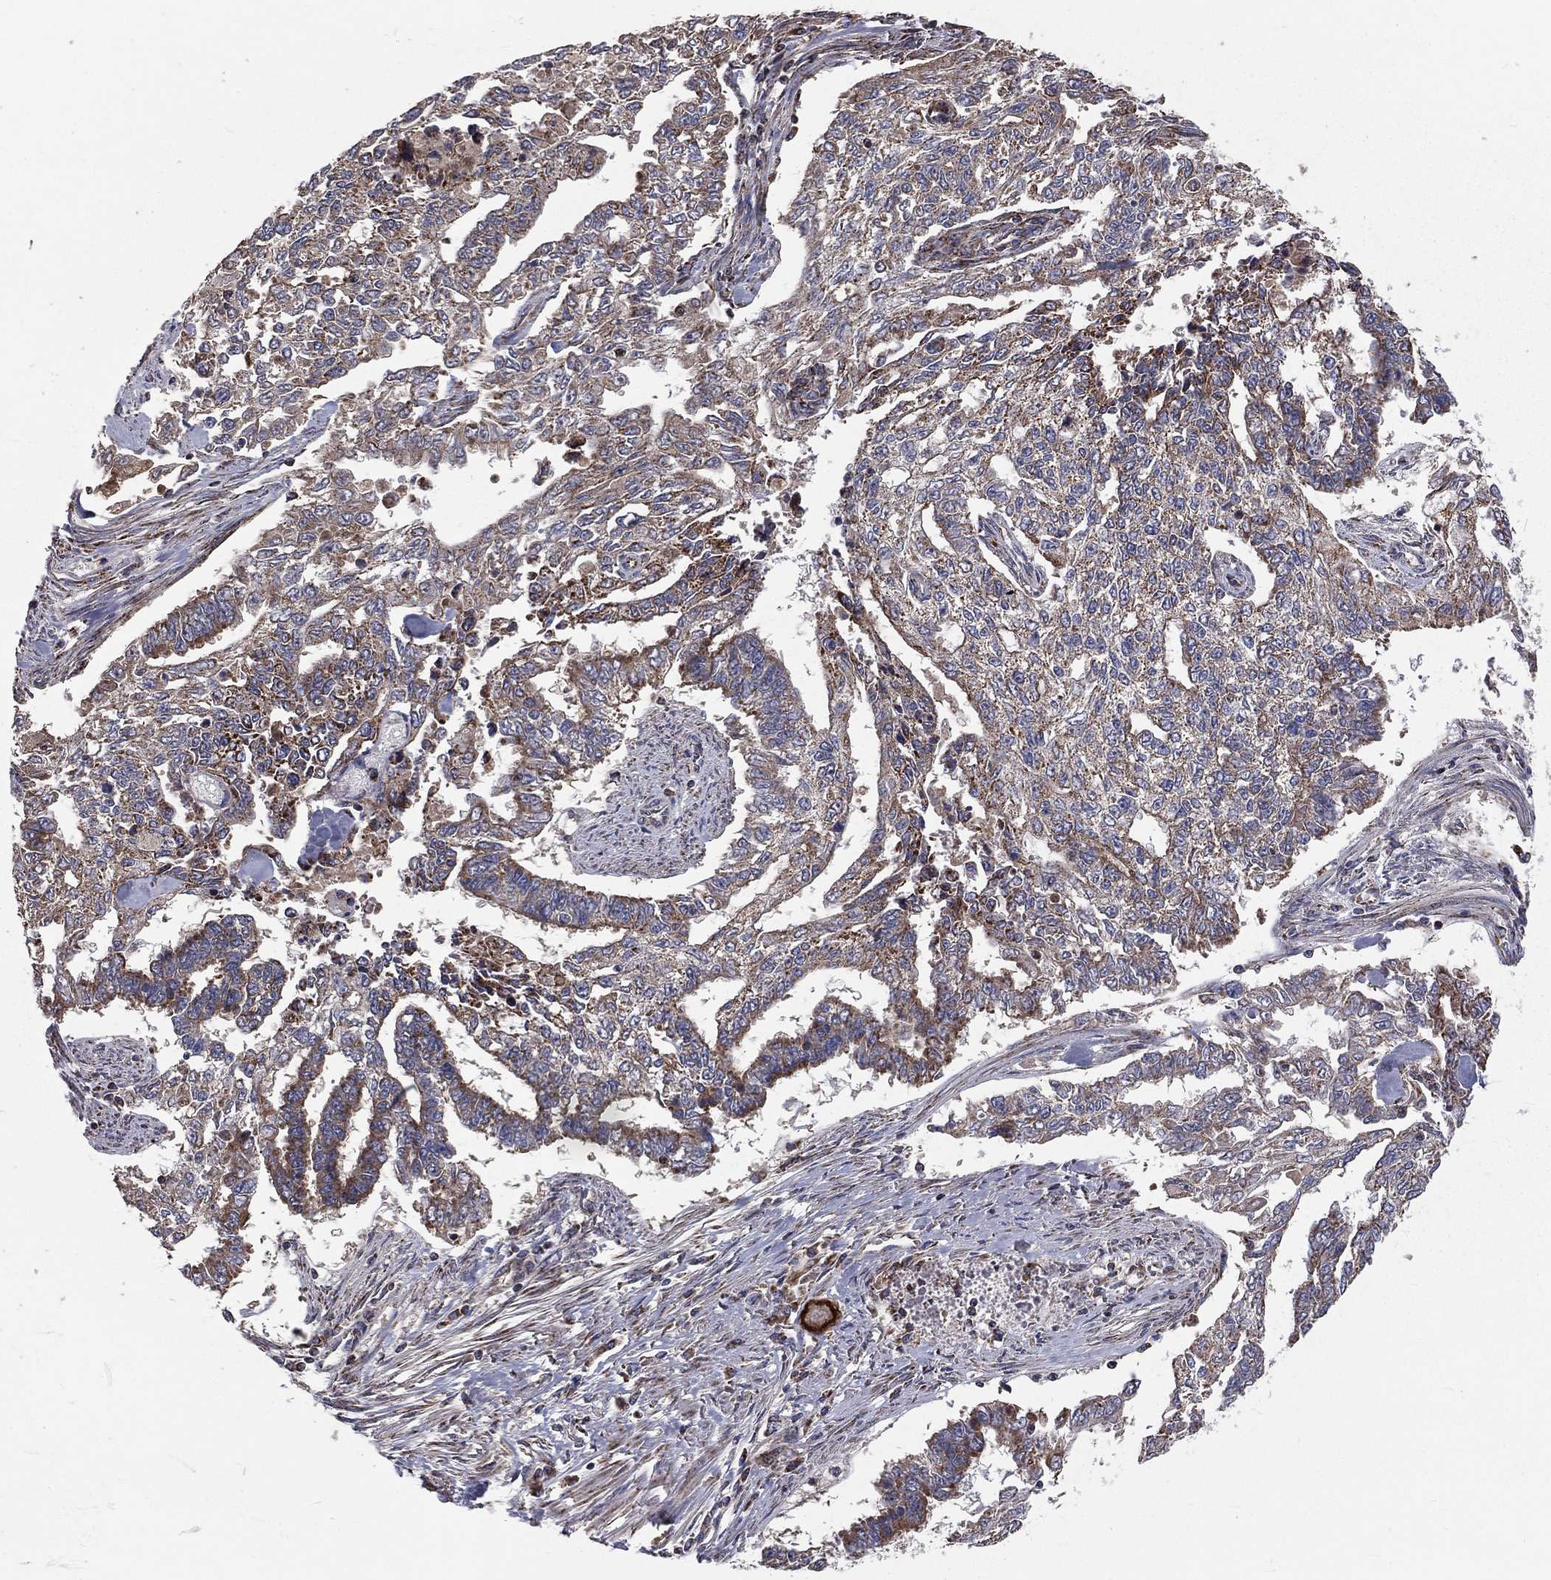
{"staining": {"intensity": "moderate", "quantity": "25%-75%", "location": "cytoplasmic/membranous"}, "tissue": "endometrial cancer", "cell_type": "Tumor cells", "image_type": "cancer", "snomed": [{"axis": "morphology", "description": "Adenocarcinoma, NOS"}, {"axis": "topography", "description": "Uterus"}], "caption": "Moderate cytoplasmic/membranous positivity for a protein is seen in approximately 25%-75% of tumor cells of endometrial adenocarcinoma using immunohistochemistry (IHC).", "gene": "GPD1", "patient": {"sex": "female", "age": 59}}